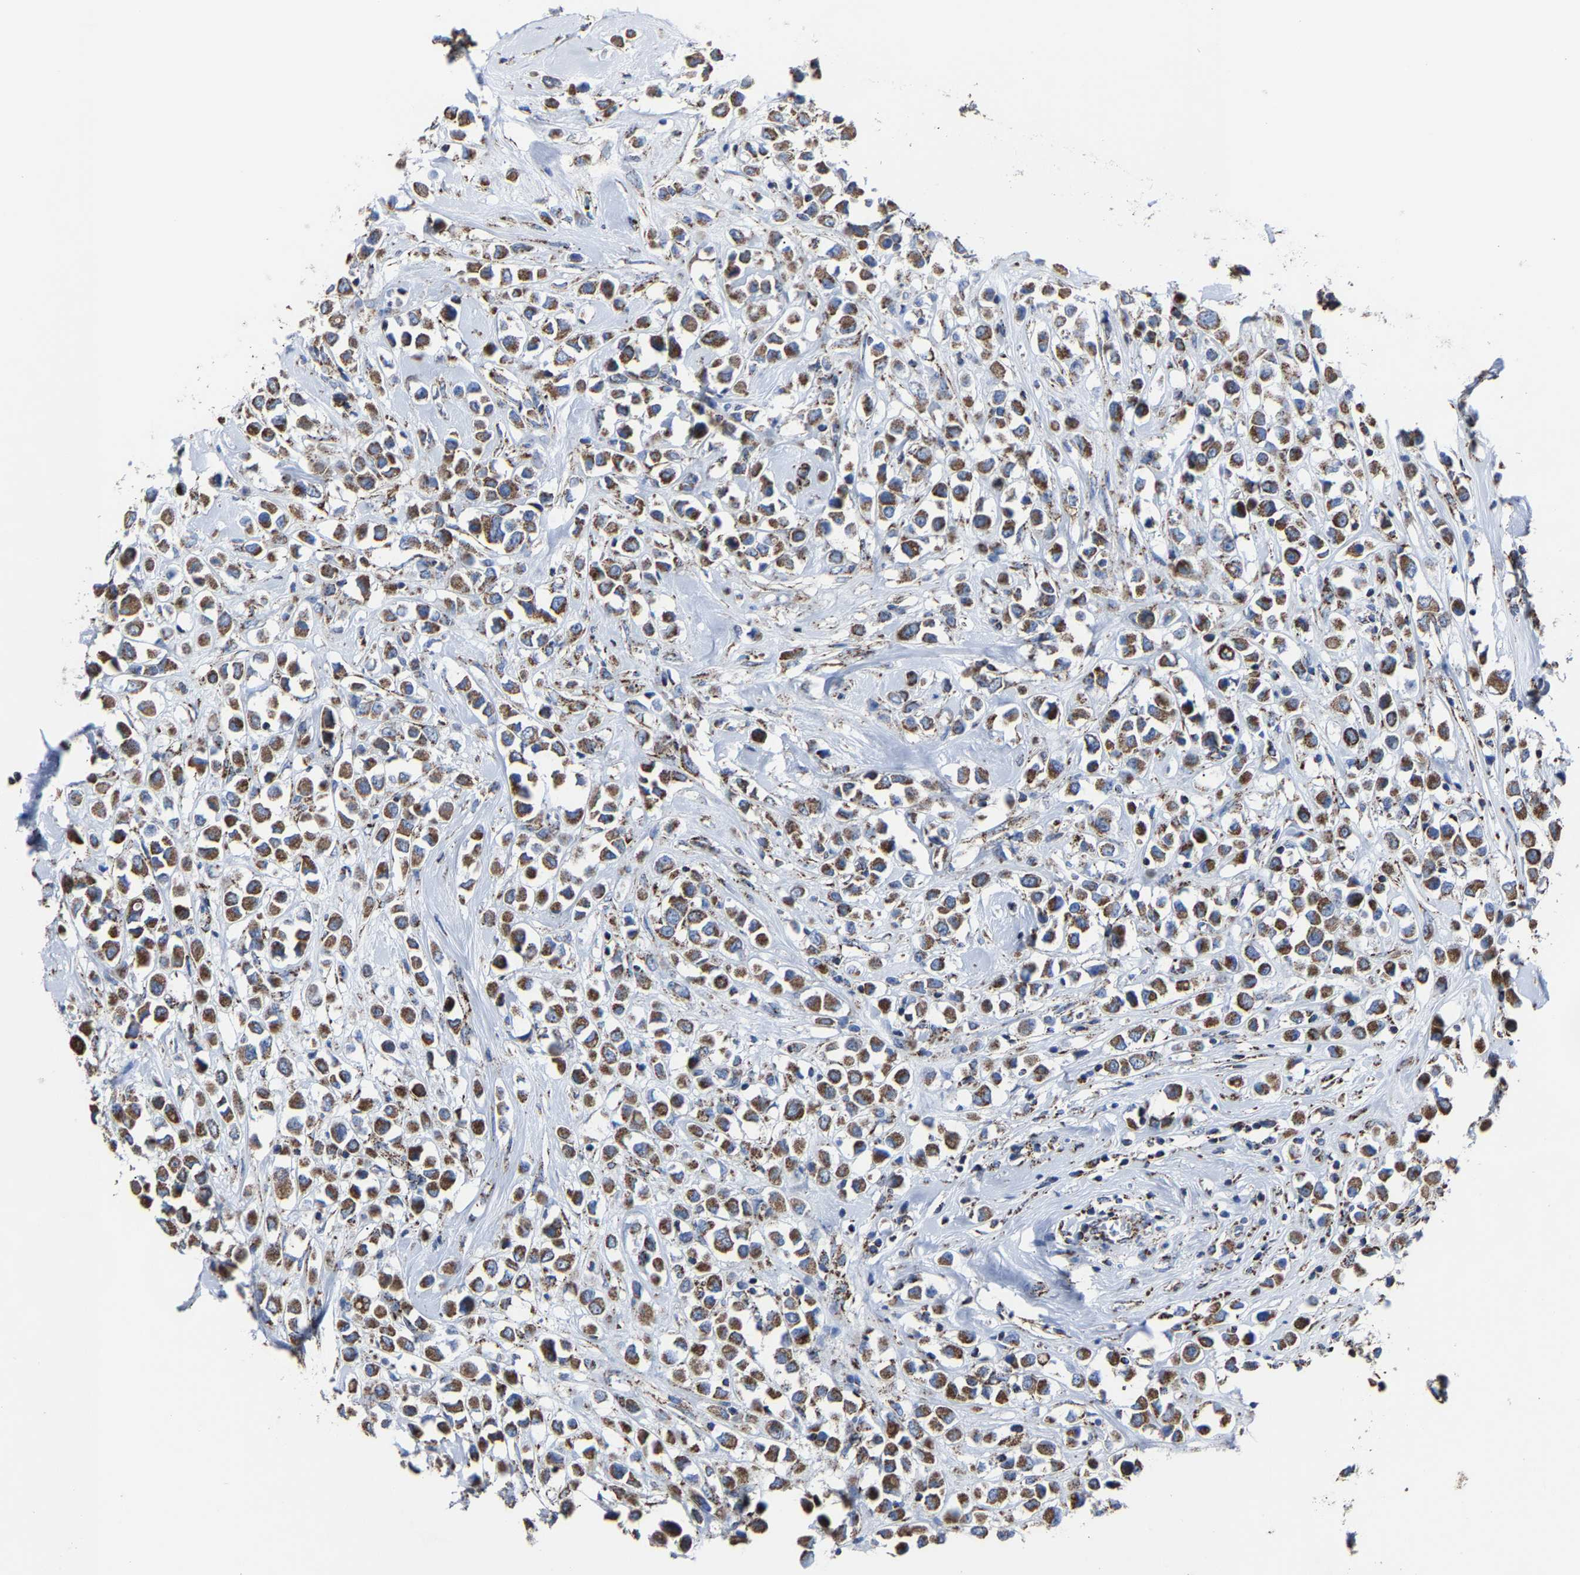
{"staining": {"intensity": "moderate", "quantity": ">75%", "location": "cytoplasmic/membranous"}, "tissue": "breast cancer", "cell_type": "Tumor cells", "image_type": "cancer", "snomed": [{"axis": "morphology", "description": "Duct carcinoma"}, {"axis": "topography", "description": "Breast"}], "caption": "Breast cancer was stained to show a protein in brown. There is medium levels of moderate cytoplasmic/membranous expression in approximately >75% of tumor cells. (DAB (3,3'-diaminobenzidine) IHC, brown staining for protein, blue staining for nuclei).", "gene": "NDUFV3", "patient": {"sex": "female", "age": 61}}